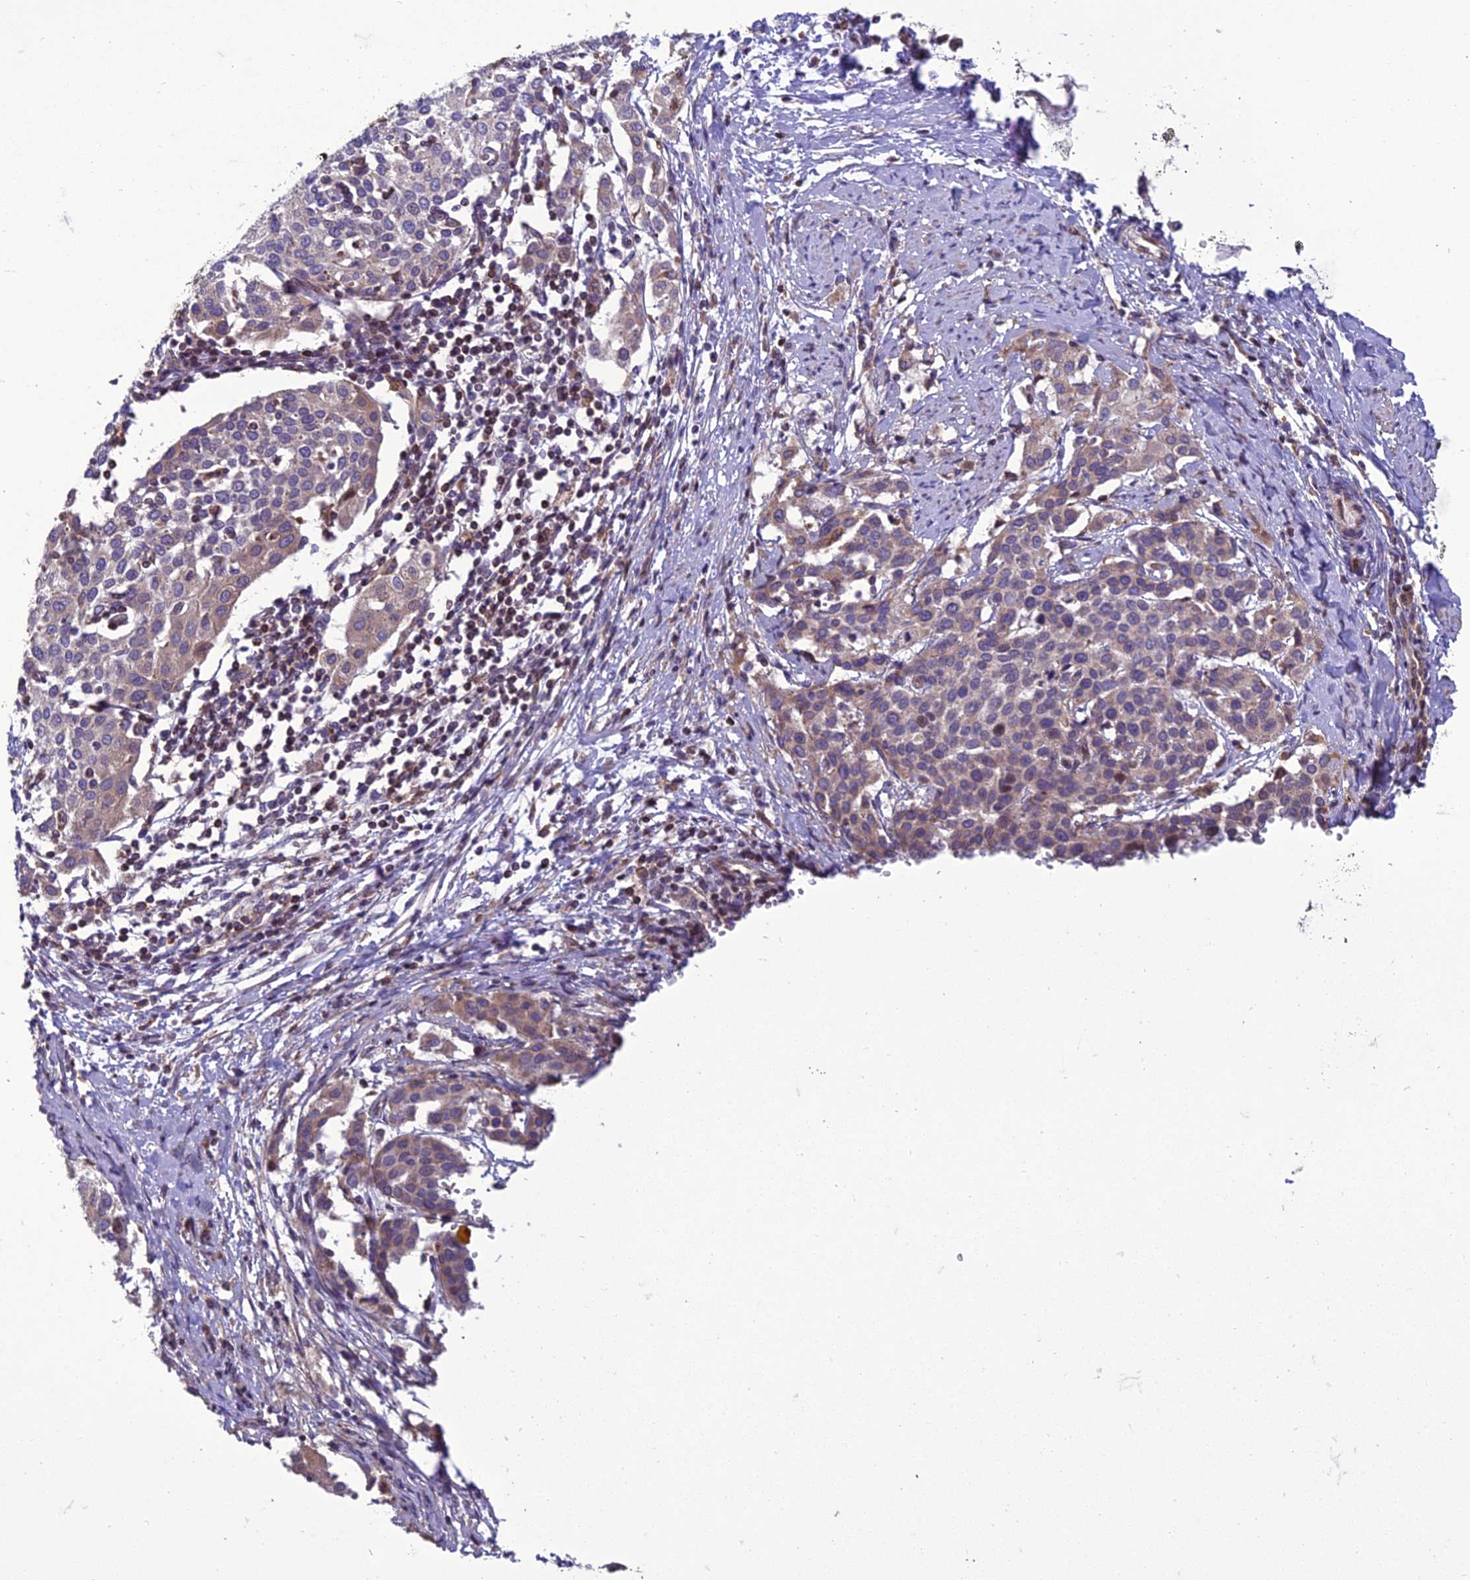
{"staining": {"intensity": "weak", "quantity": "25%-75%", "location": "cytoplasmic/membranous"}, "tissue": "cervical cancer", "cell_type": "Tumor cells", "image_type": "cancer", "snomed": [{"axis": "morphology", "description": "Squamous cell carcinoma, NOS"}, {"axis": "topography", "description": "Cervix"}], "caption": "IHC image of neoplastic tissue: squamous cell carcinoma (cervical) stained using immunohistochemistry displays low levels of weak protein expression localized specifically in the cytoplasmic/membranous of tumor cells, appearing as a cytoplasmic/membranous brown color.", "gene": "GIMAP1", "patient": {"sex": "female", "age": 44}}